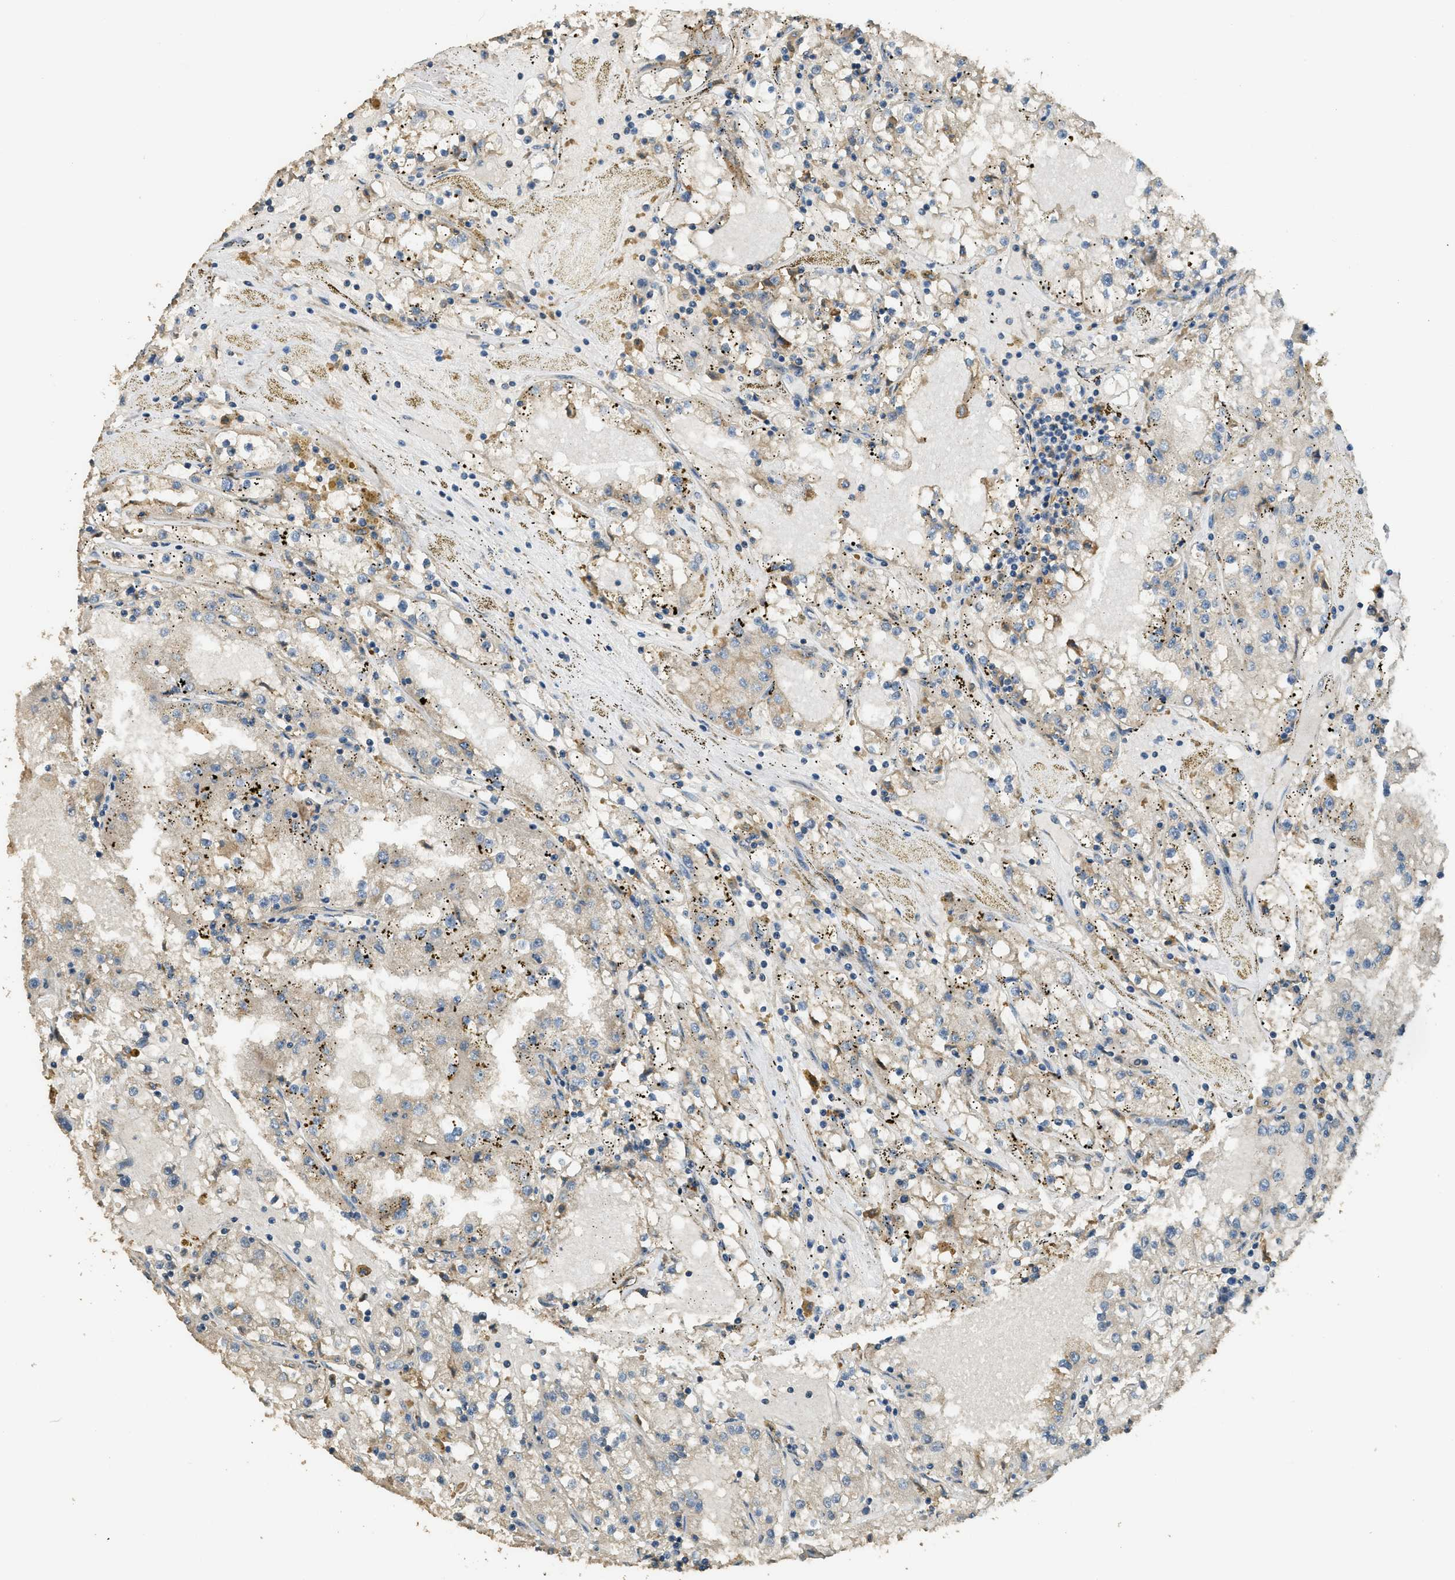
{"staining": {"intensity": "weak", "quantity": ">75%", "location": "cytoplasmic/membranous"}, "tissue": "renal cancer", "cell_type": "Tumor cells", "image_type": "cancer", "snomed": [{"axis": "morphology", "description": "Adenocarcinoma, NOS"}, {"axis": "topography", "description": "Kidney"}], "caption": "Immunohistochemical staining of renal adenocarcinoma exhibits low levels of weak cytoplasmic/membranous protein positivity in about >75% of tumor cells.", "gene": "CD276", "patient": {"sex": "male", "age": 56}}